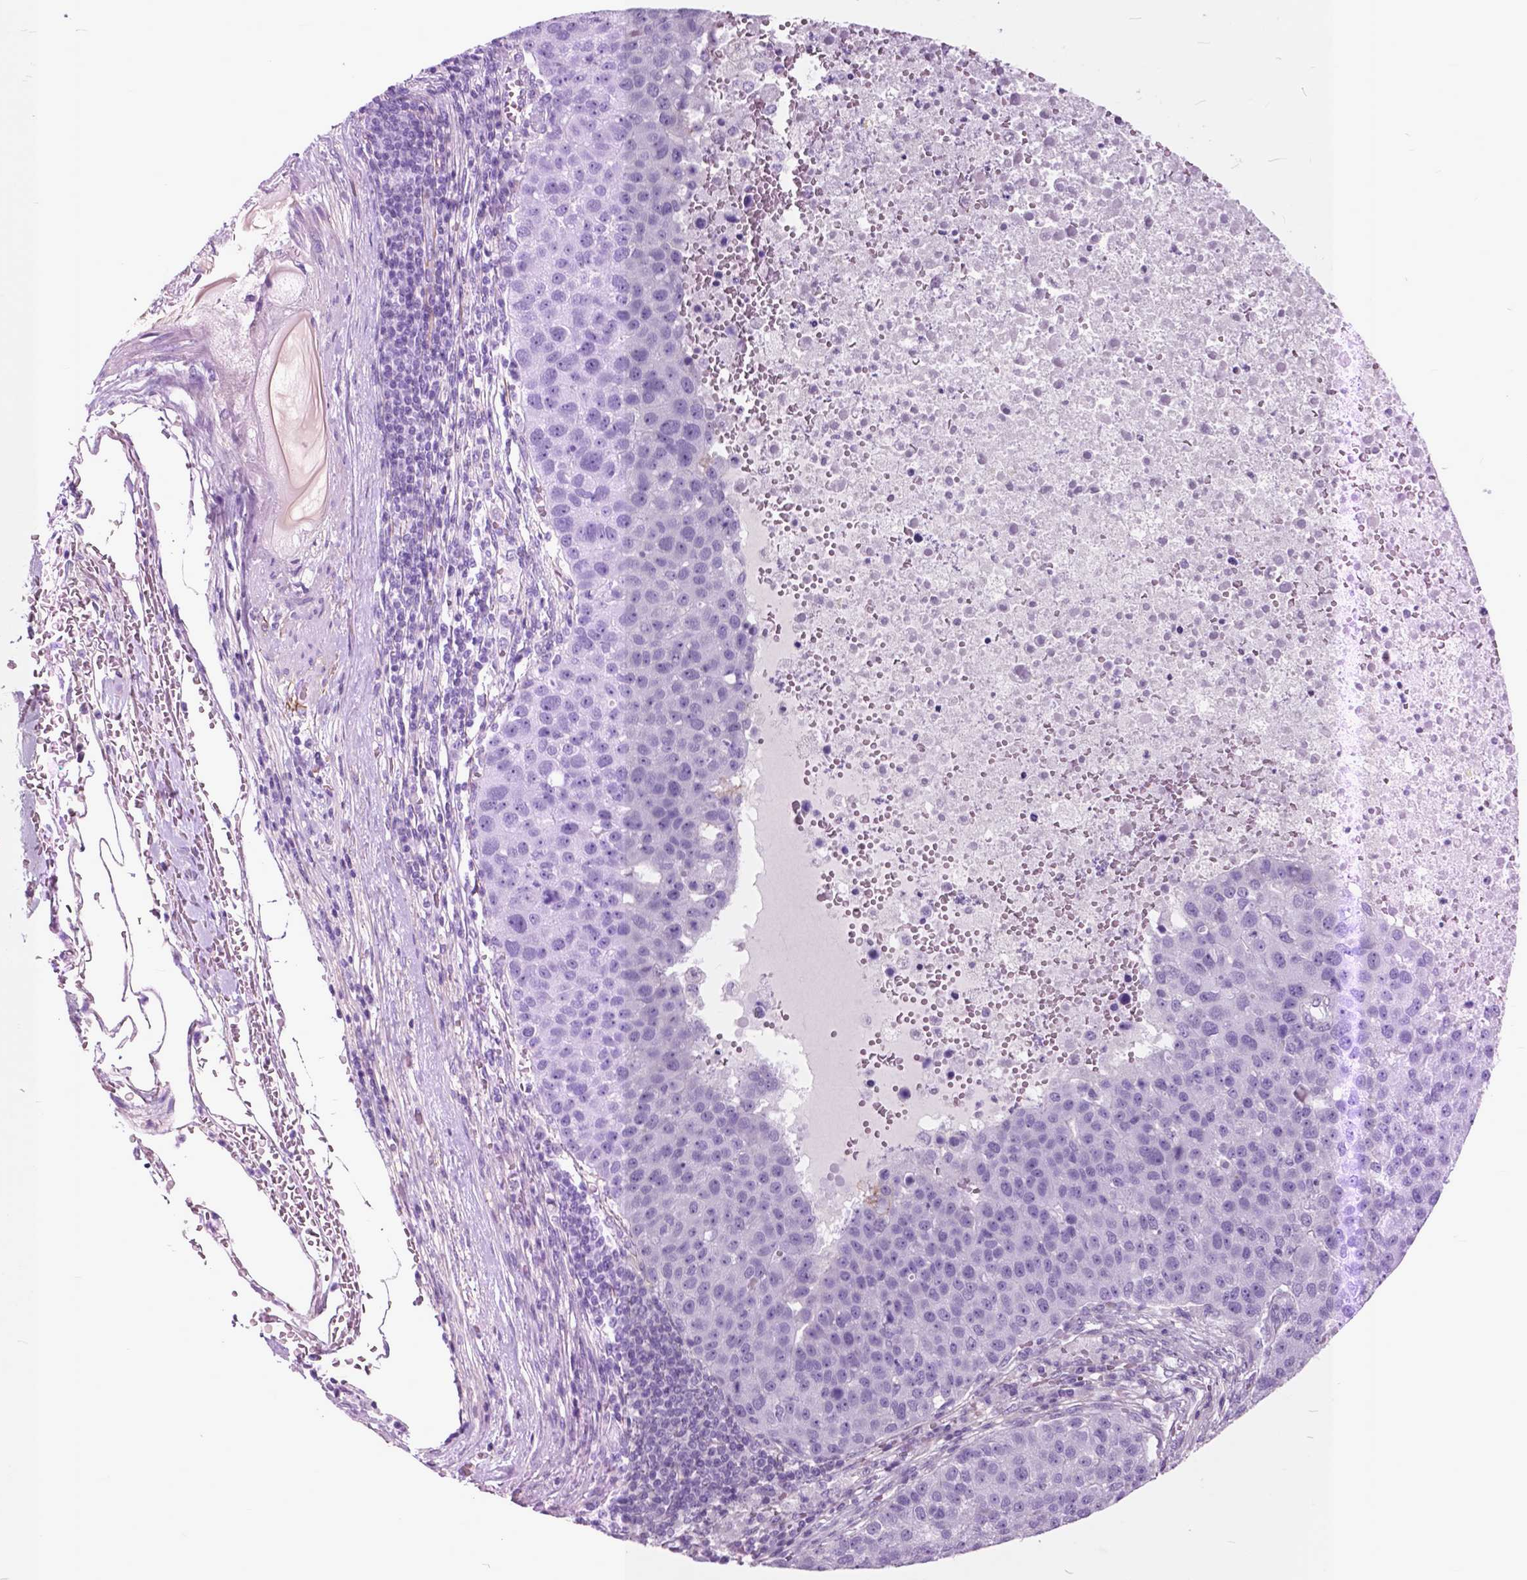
{"staining": {"intensity": "negative", "quantity": "none", "location": "none"}, "tissue": "pancreatic cancer", "cell_type": "Tumor cells", "image_type": "cancer", "snomed": [{"axis": "morphology", "description": "Adenocarcinoma, NOS"}, {"axis": "topography", "description": "Pancreas"}], "caption": "Protein analysis of adenocarcinoma (pancreatic) demonstrates no significant positivity in tumor cells.", "gene": "GDF9", "patient": {"sex": "female", "age": 61}}